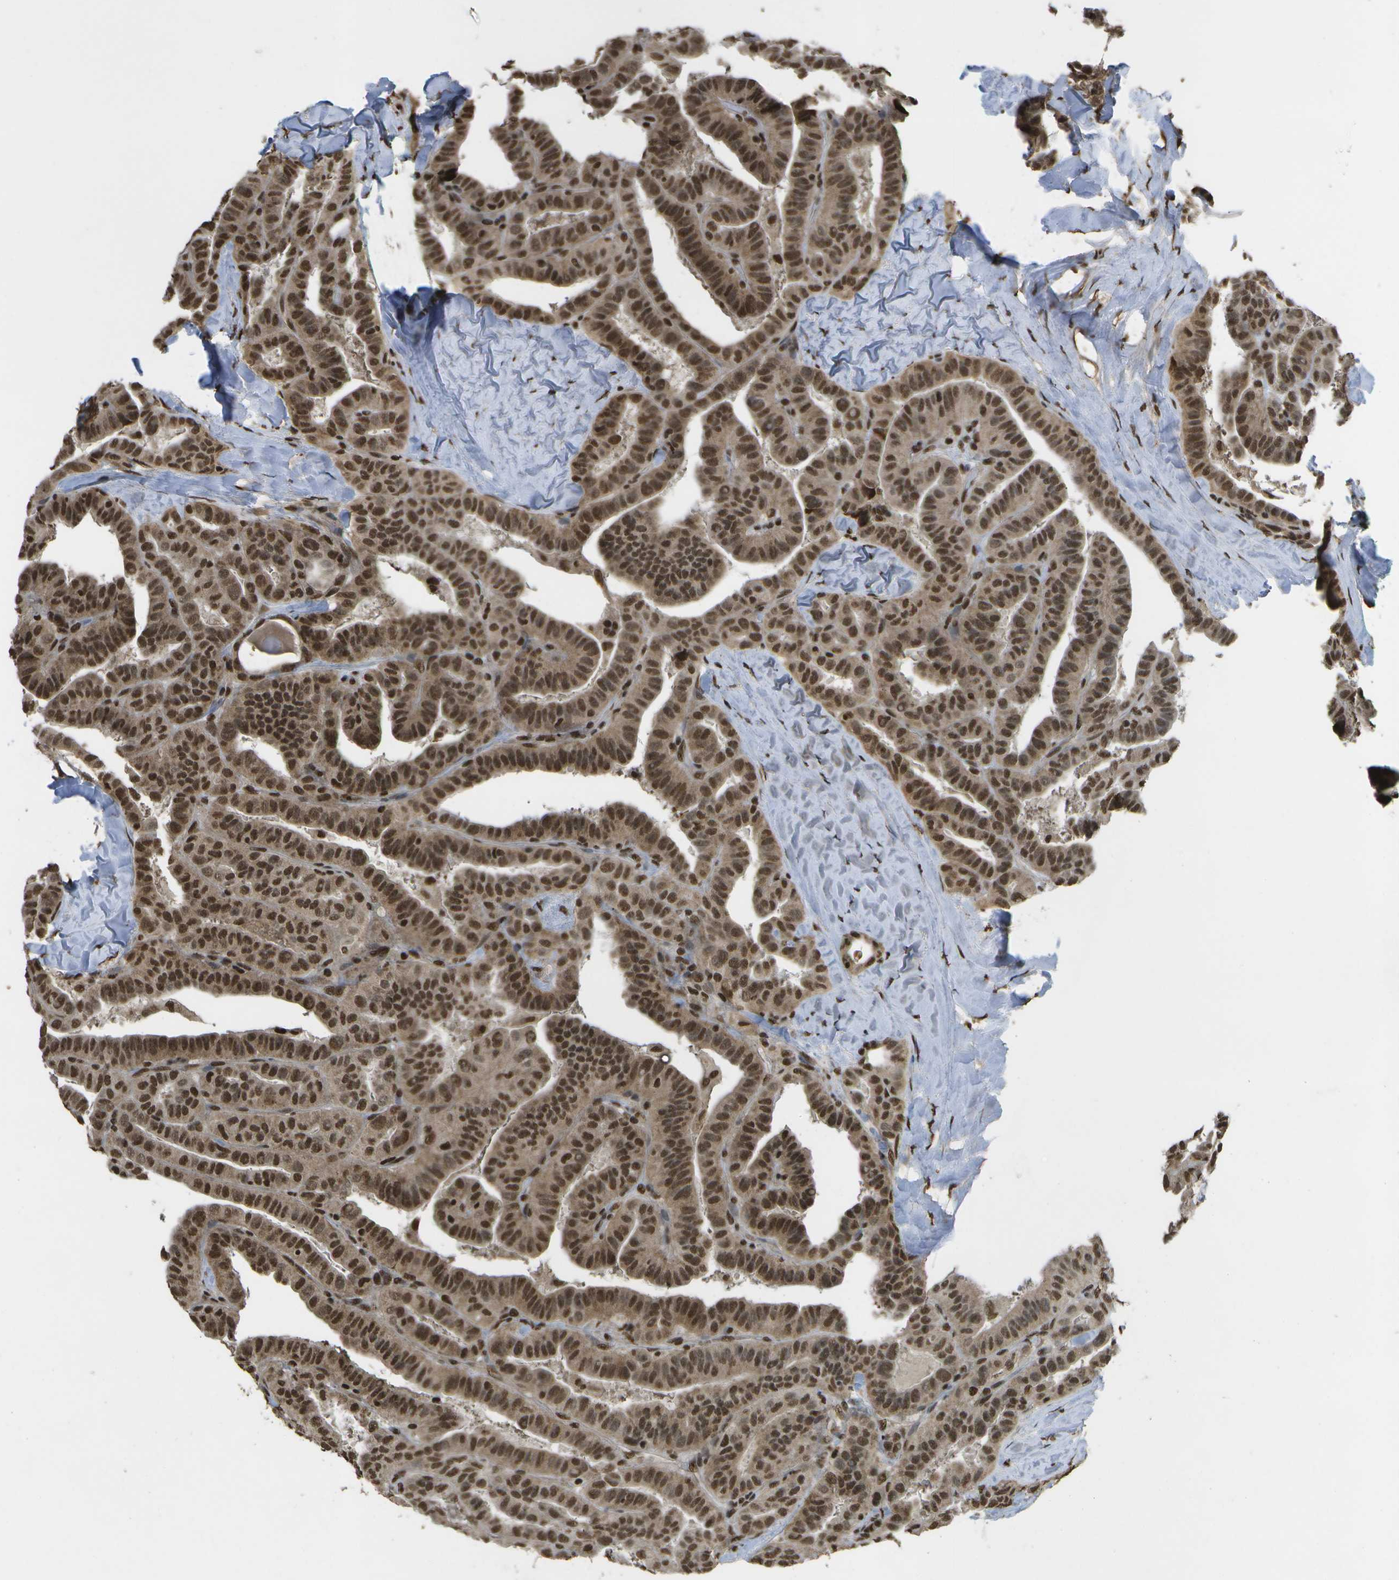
{"staining": {"intensity": "strong", "quantity": ">75%", "location": "cytoplasmic/membranous,nuclear"}, "tissue": "thyroid cancer", "cell_type": "Tumor cells", "image_type": "cancer", "snomed": [{"axis": "morphology", "description": "Papillary adenocarcinoma, NOS"}, {"axis": "topography", "description": "Thyroid gland"}], "caption": "Strong cytoplasmic/membranous and nuclear protein staining is identified in about >75% of tumor cells in papillary adenocarcinoma (thyroid).", "gene": "SPEN", "patient": {"sex": "male", "age": 77}}